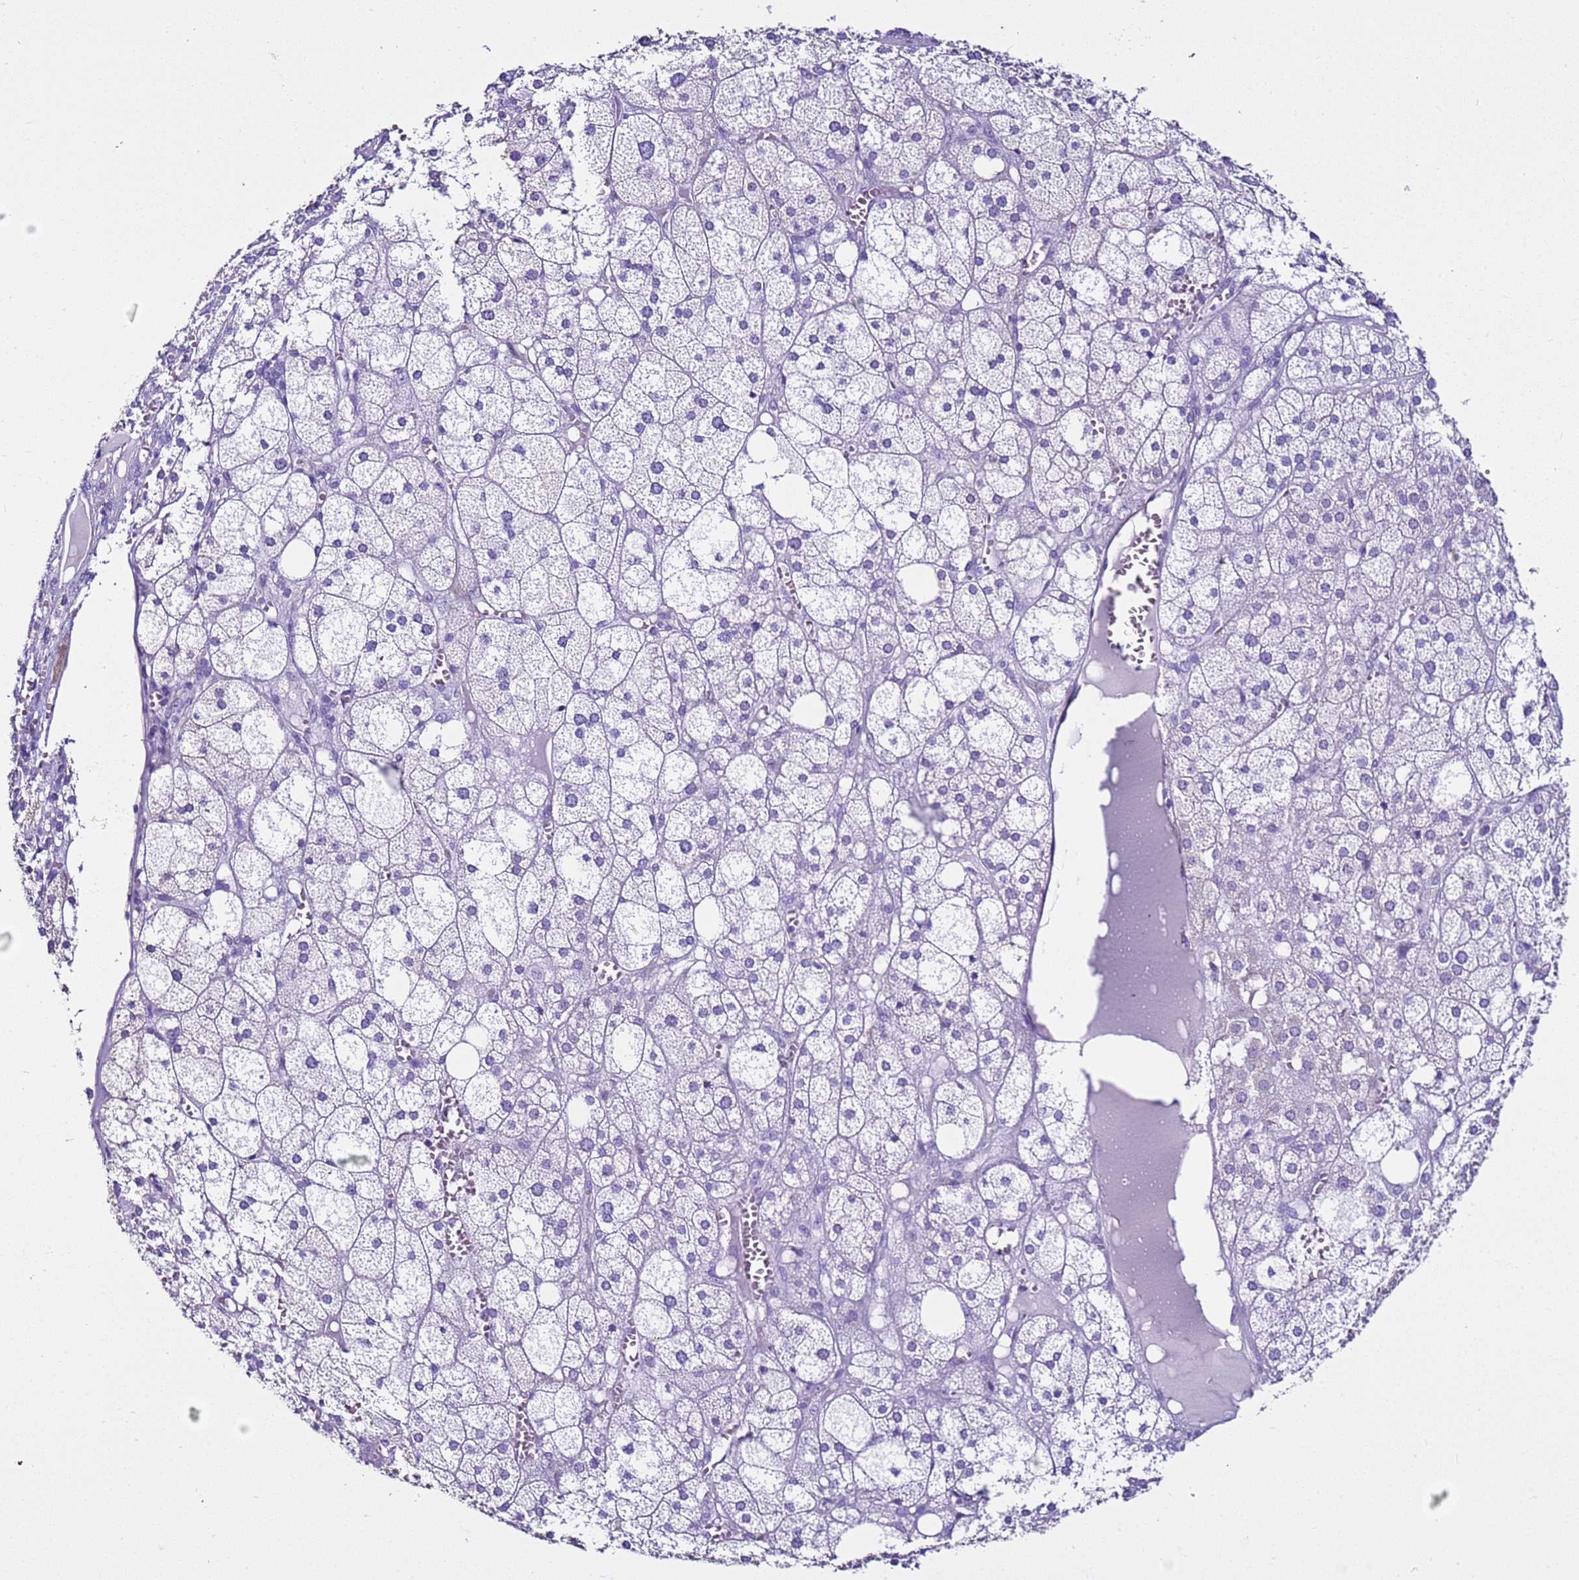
{"staining": {"intensity": "negative", "quantity": "none", "location": "none"}, "tissue": "adrenal gland", "cell_type": "Glandular cells", "image_type": "normal", "snomed": [{"axis": "morphology", "description": "Normal tissue, NOS"}, {"axis": "topography", "description": "Adrenal gland"}], "caption": "IHC histopathology image of normal adrenal gland: adrenal gland stained with DAB exhibits no significant protein expression in glandular cells.", "gene": "LCMT1", "patient": {"sex": "female", "age": 61}}